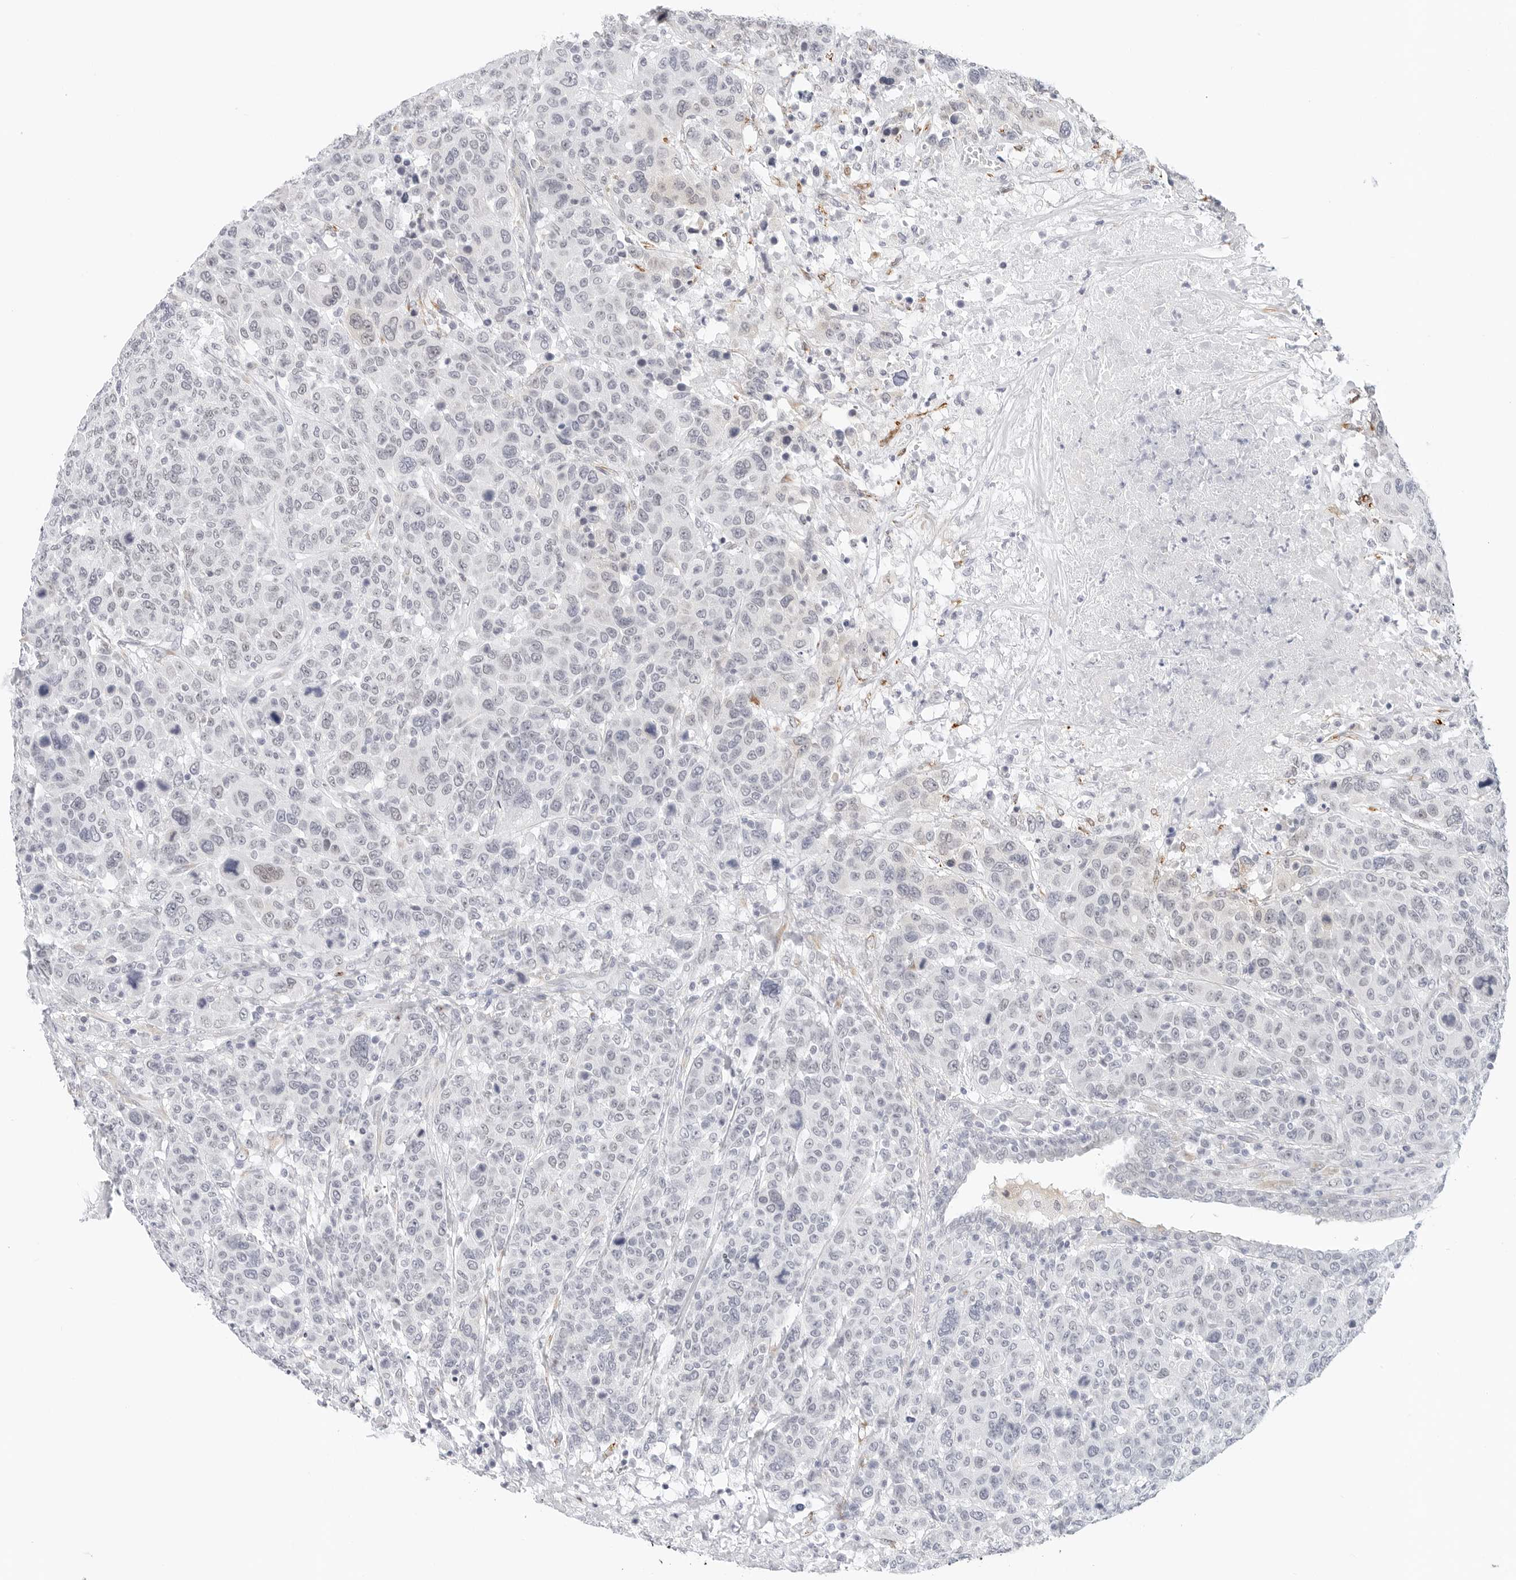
{"staining": {"intensity": "negative", "quantity": "none", "location": "none"}, "tissue": "breast cancer", "cell_type": "Tumor cells", "image_type": "cancer", "snomed": [{"axis": "morphology", "description": "Duct carcinoma"}, {"axis": "topography", "description": "Breast"}], "caption": "DAB immunohistochemical staining of human intraductal carcinoma (breast) reveals no significant positivity in tumor cells.", "gene": "TSEN2", "patient": {"sex": "female", "age": 37}}